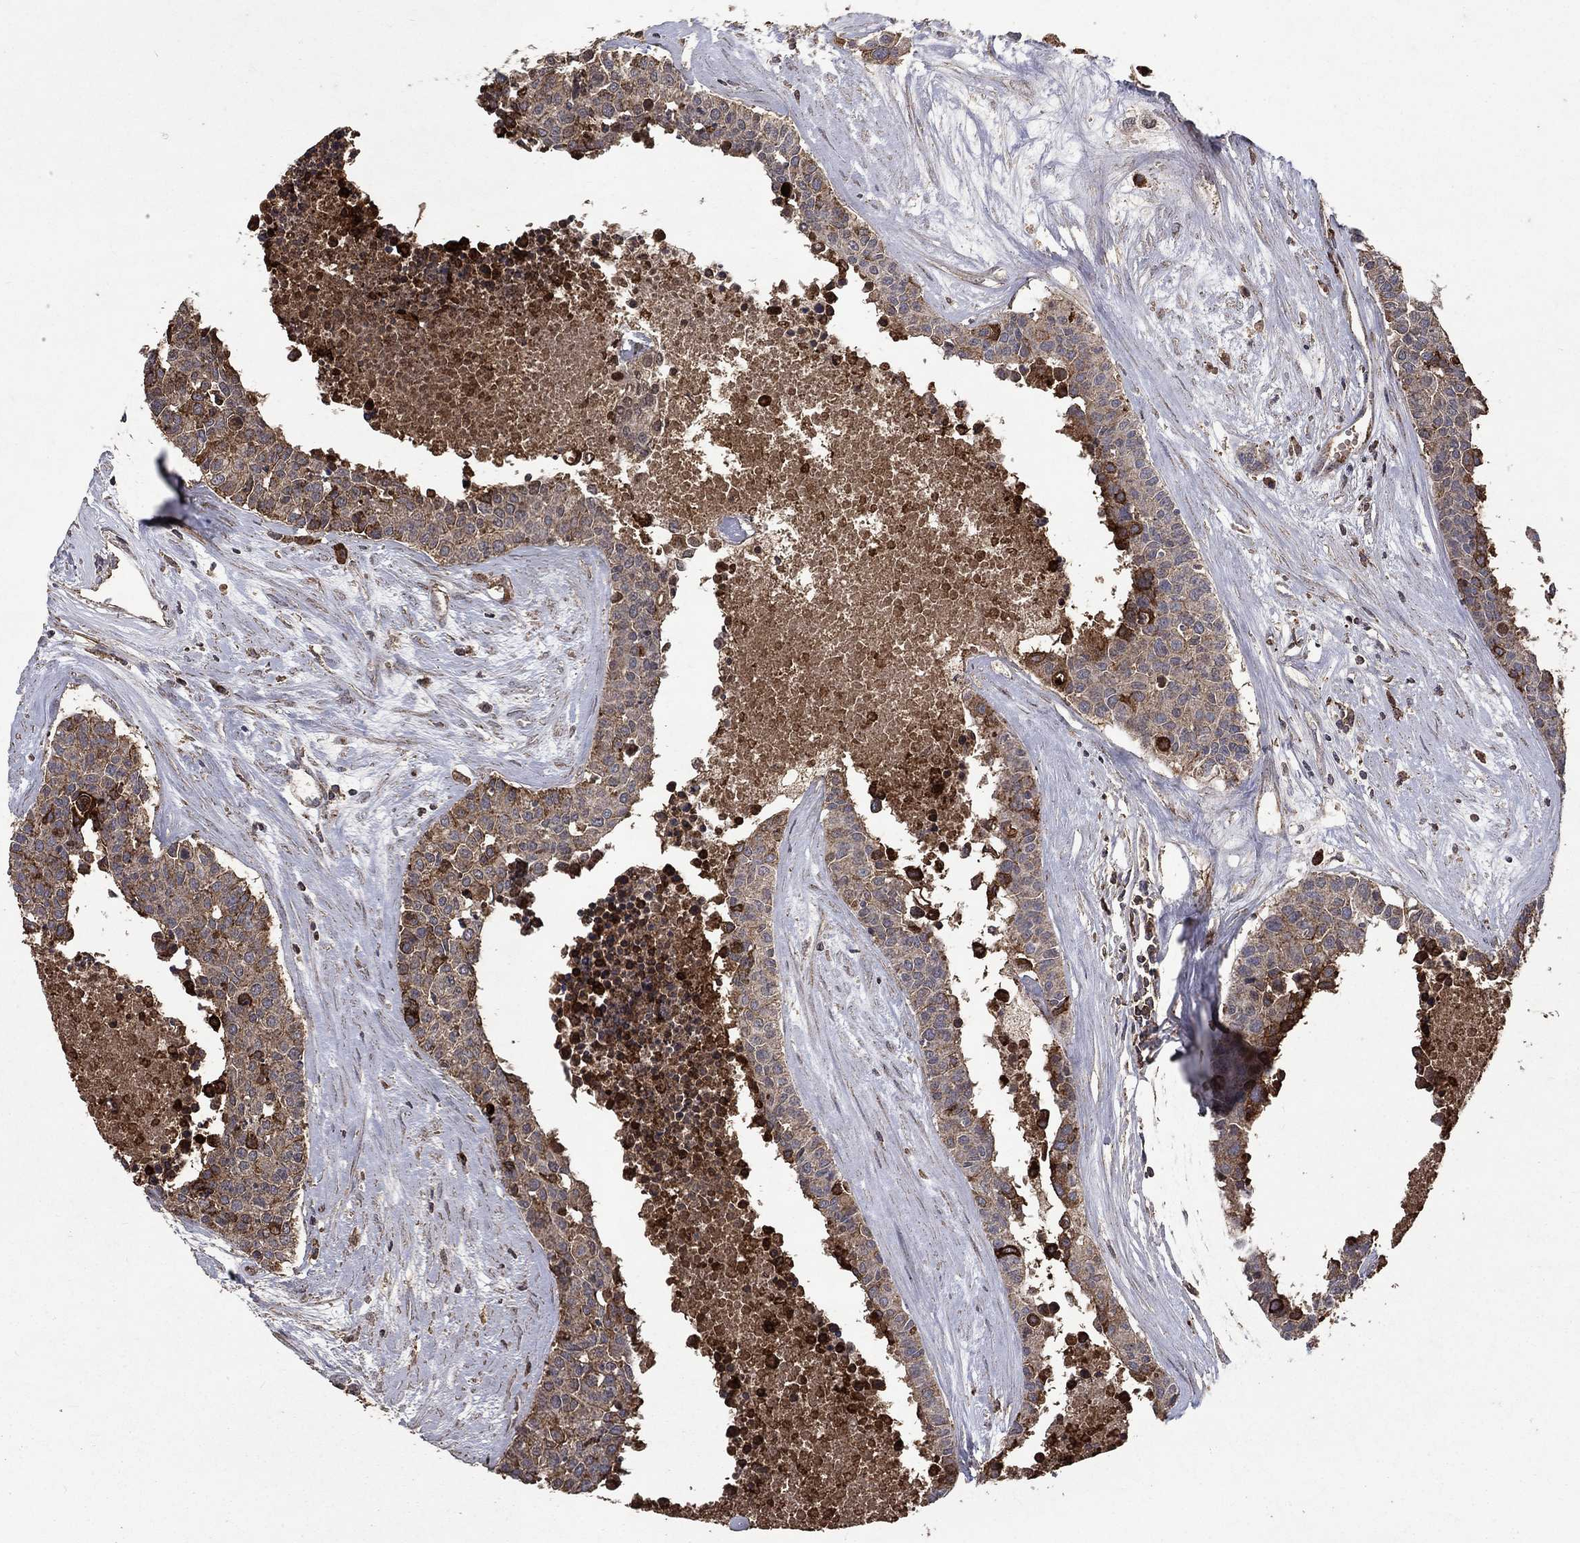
{"staining": {"intensity": "strong", "quantity": "<25%", "location": "cytoplasmic/membranous"}, "tissue": "carcinoid", "cell_type": "Tumor cells", "image_type": "cancer", "snomed": [{"axis": "morphology", "description": "Carcinoid, malignant, NOS"}, {"axis": "topography", "description": "Colon"}], "caption": "Immunohistochemical staining of carcinoid (malignant) shows strong cytoplasmic/membranous protein expression in approximately <25% of tumor cells. Using DAB (3,3'-diaminobenzidine) (brown) and hematoxylin (blue) stains, captured at high magnification using brightfield microscopy.", "gene": "CD24", "patient": {"sex": "male", "age": 81}}